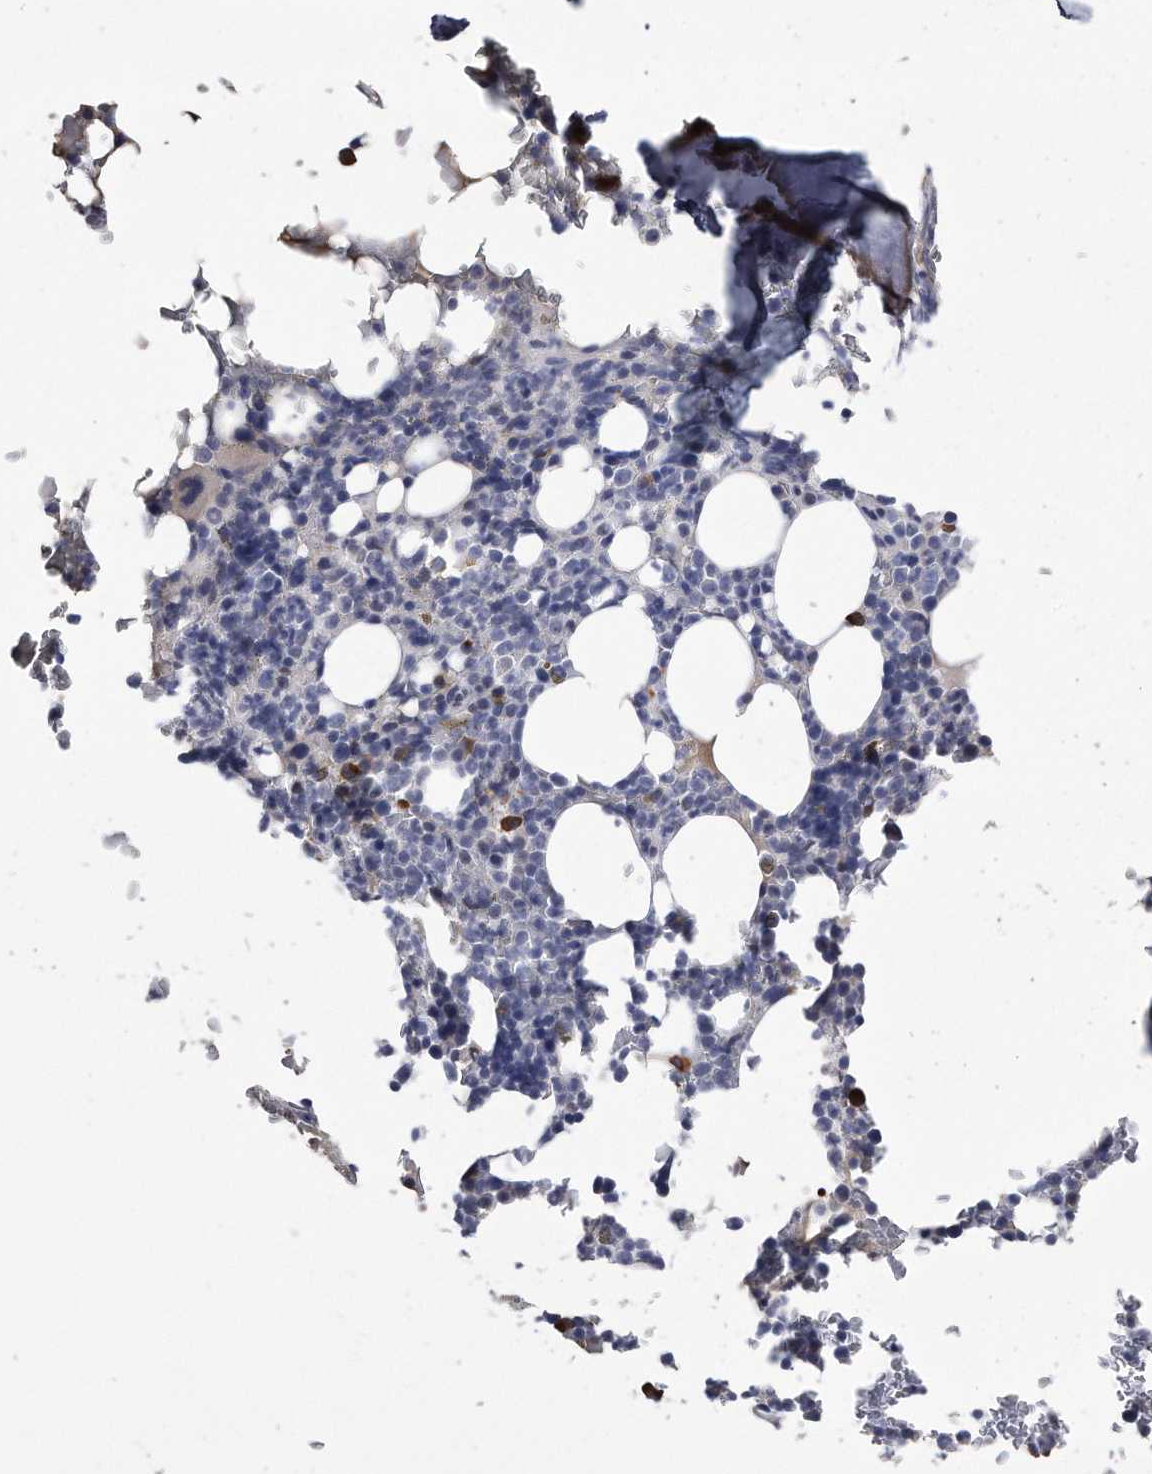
{"staining": {"intensity": "moderate", "quantity": "<25%", "location": "cytoplasmic/membranous"}, "tissue": "bone marrow", "cell_type": "Hematopoietic cells", "image_type": "normal", "snomed": [{"axis": "morphology", "description": "Normal tissue, NOS"}, {"axis": "topography", "description": "Bone marrow"}], "caption": "Protein staining of normal bone marrow exhibits moderate cytoplasmic/membranous staining in about <25% of hematopoietic cells.", "gene": "KCTD8", "patient": {"sex": "male", "age": 58}}